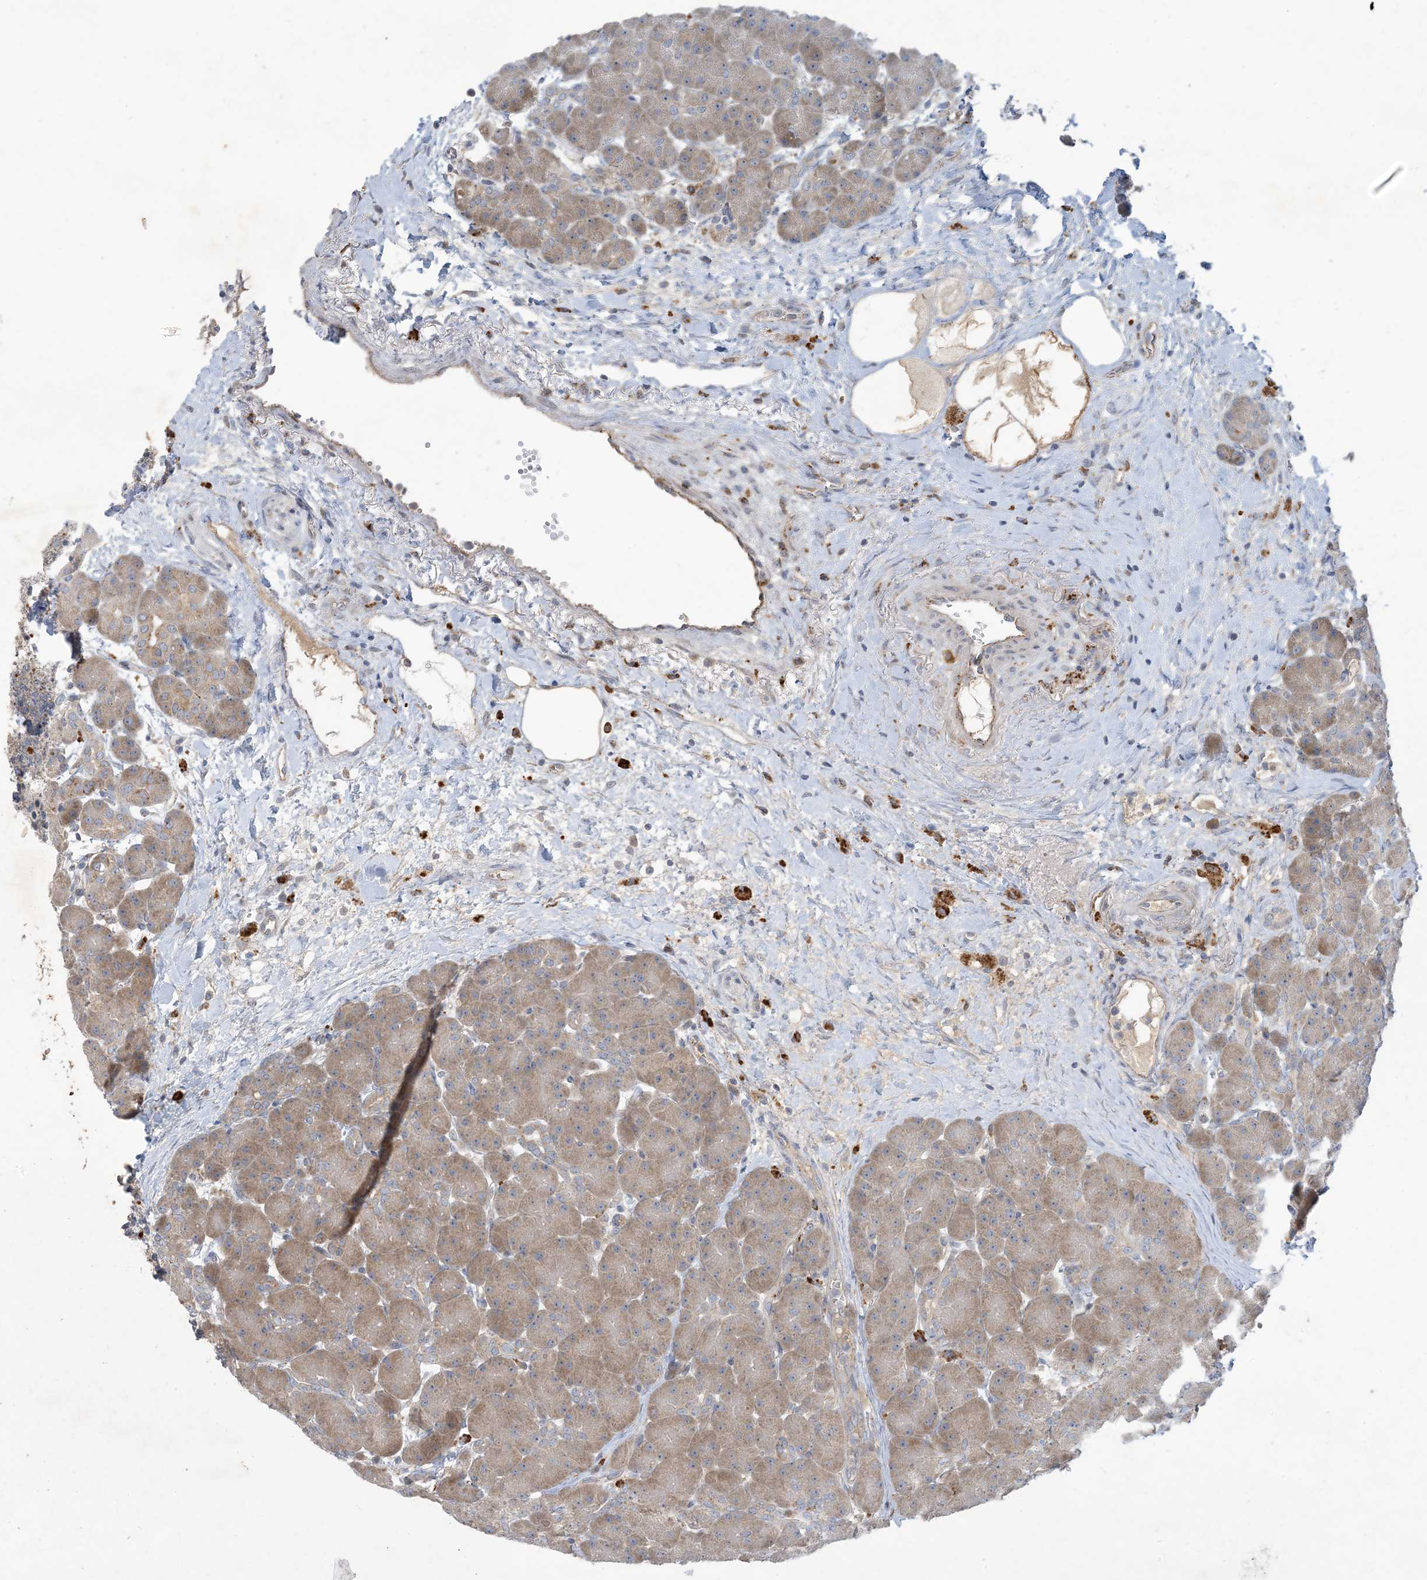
{"staining": {"intensity": "moderate", "quantity": "25%-75%", "location": "cytoplasmic/membranous"}, "tissue": "pancreas", "cell_type": "Exocrine glandular cells", "image_type": "normal", "snomed": [{"axis": "morphology", "description": "Normal tissue, NOS"}, {"axis": "topography", "description": "Pancreas"}], "caption": "High-magnification brightfield microscopy of unremarkable pancreas stained with DAB (brown) and counterstained with hematoxylin (blue). exocrine glandular cells exhibit moderate cytoplasmic/membranous staining is appreciated in approximately25%-75% of cells. The staining is performed using DAB brown chromogen to label protein expression. The nuclei are counter-stained blue using hematoxylin.", "gene": "MRPS18A", "patient": {"sex": "male", "age": 66}}